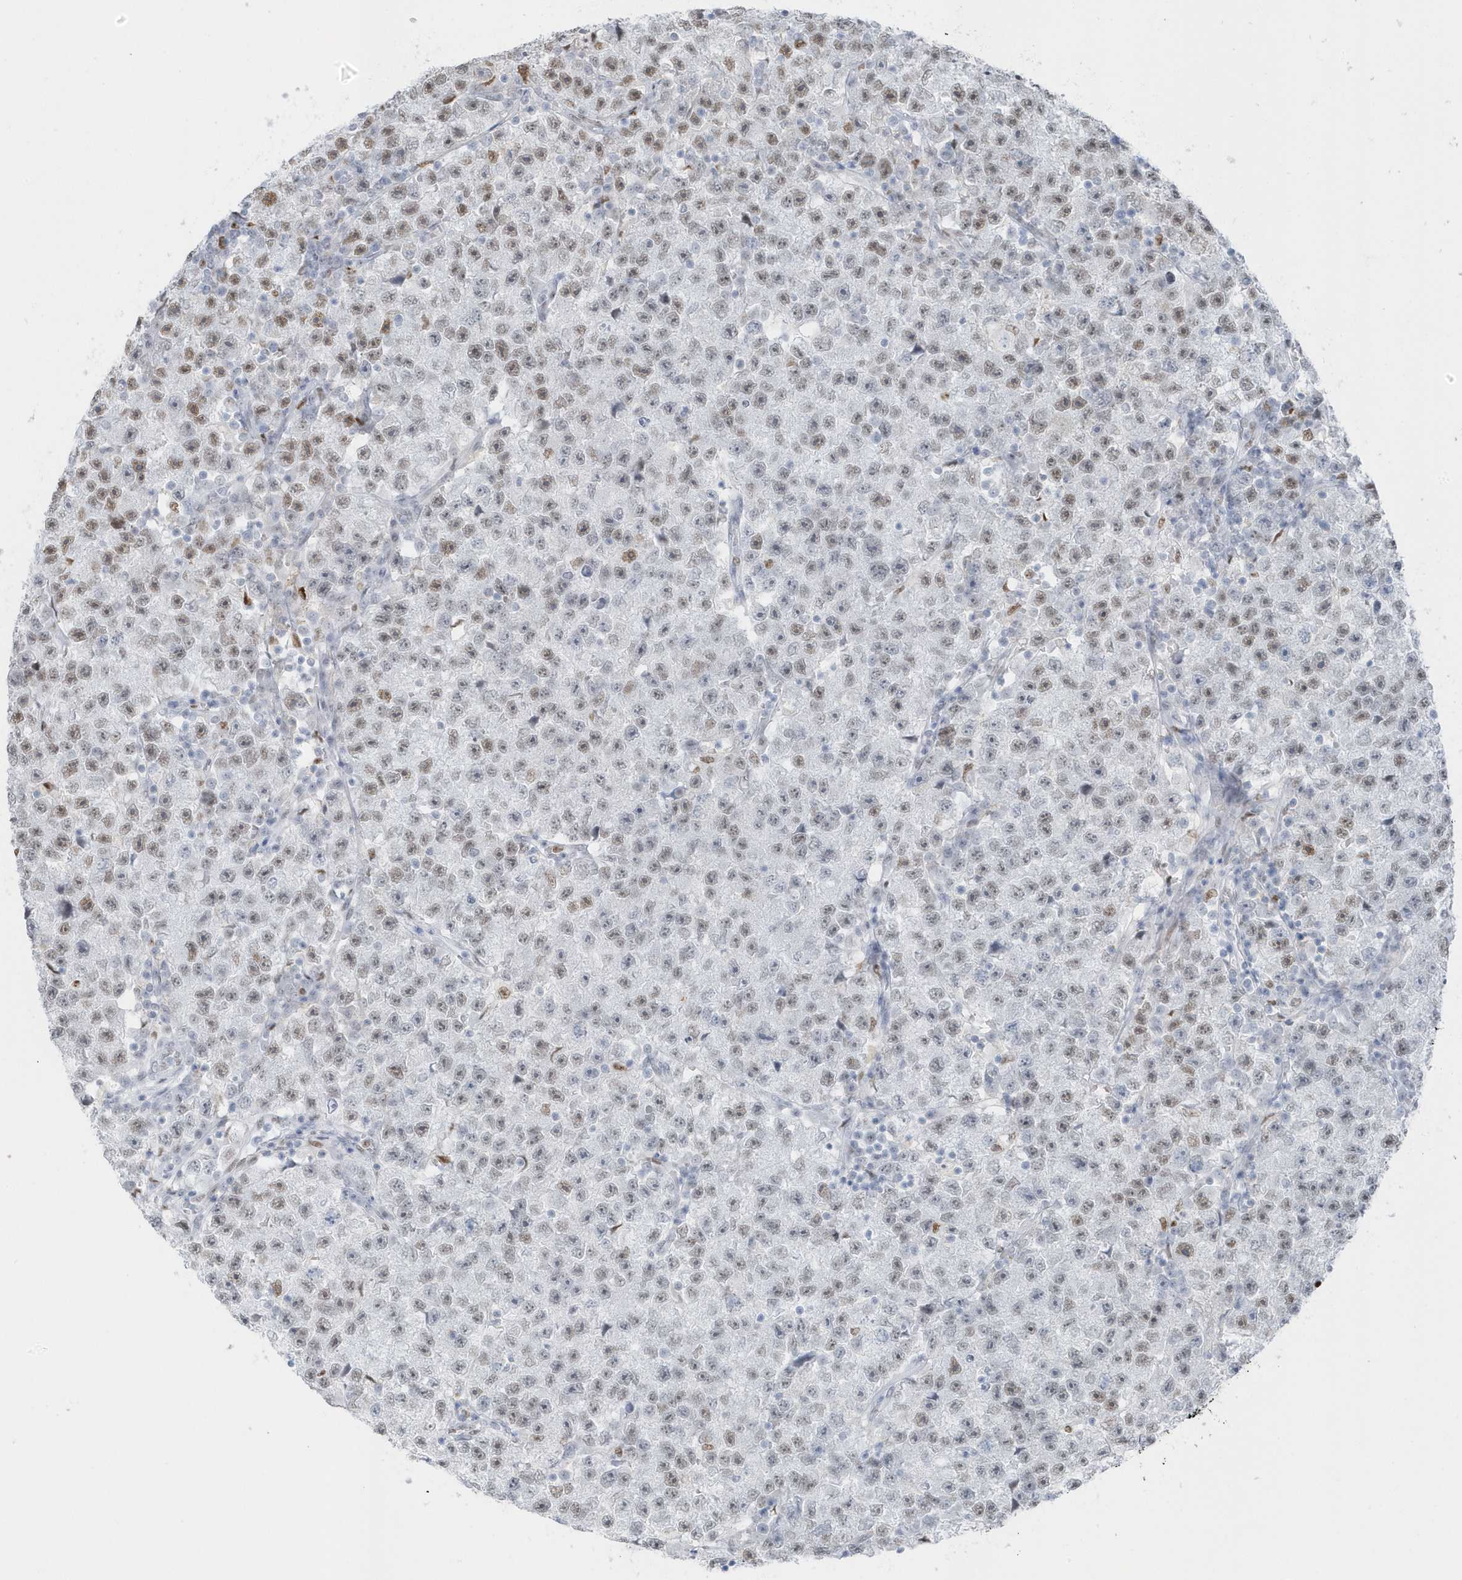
{"staining": {"intensity": "moderate", "quantity": "<25%", "location": "nuclear"}, "tissue": "testis cancer", "cell_type": "Tumor cells", "image_type": "cancer", "snomed": [{"axis": "morphology", "description": "Seminoma, NOS"}, {"axis": "topography", "description": "Testis"}], "caption": "DAB (3,3'-diaminobenzidine) immunohistochemical staining of testis cancer (seminoma) demonstrates moderate nuclear protein positivity in about <25% of tumor cells.", "gene": "SMIM34", "patient": {"sex": "male", "age": 22}}